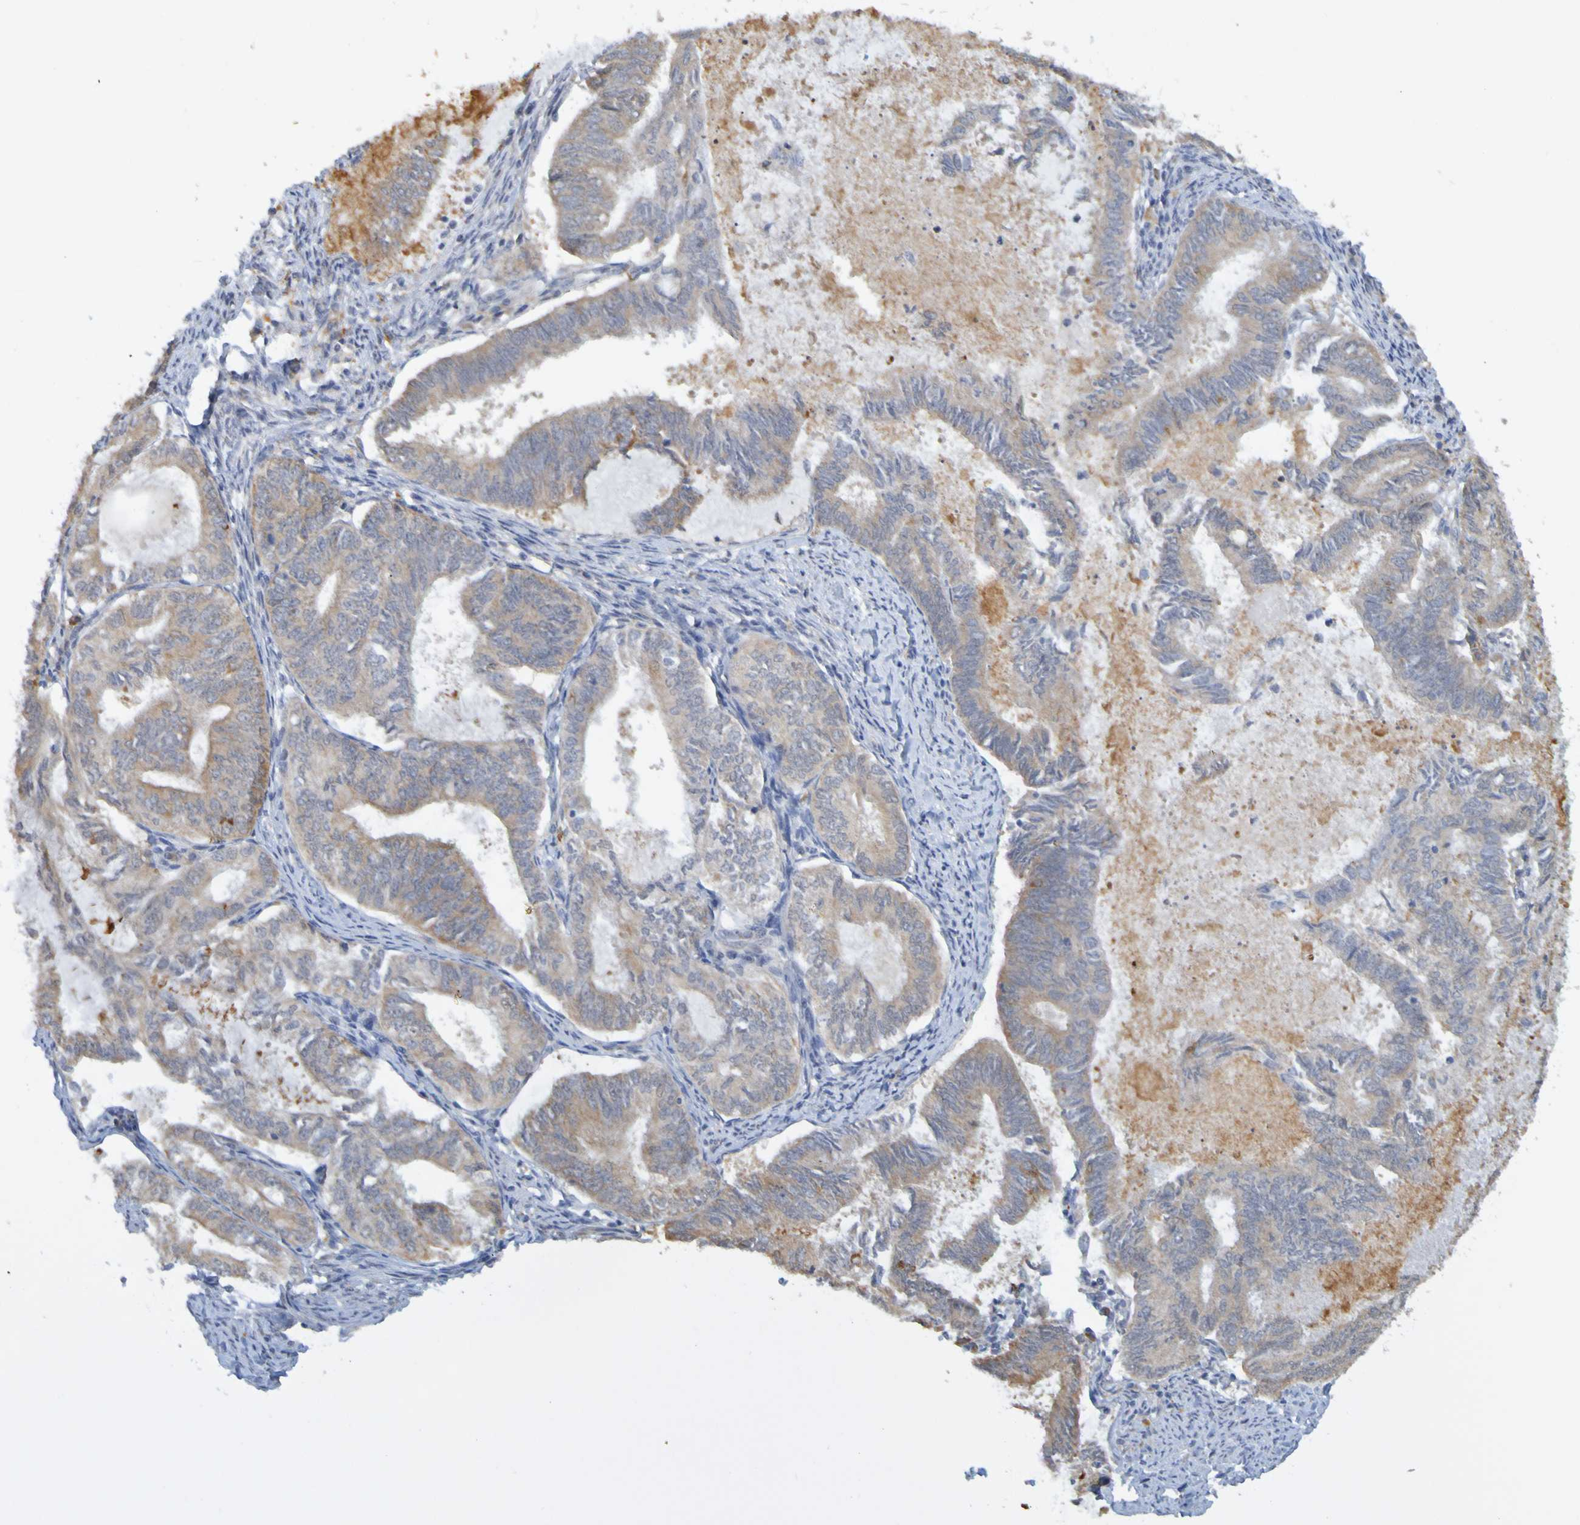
{"staining": {"intensity": "moderate", "quantity": ">75%", "location": "cytoplasmic/membranous"}, "tissue": "endometrial cancer", "cell_type": "Tumor cells", "image_type": "cancer", "snomed": [{"axis": "morphology", "description": "Adenocarcinoma, NOS"}, {"axis": "topography", "description": "Endometrium"}], "caption": "Moderate cytoplasmic/membranous positivity for a protein is identified in approximately >75% of tumor cells of endometrial cancer using immunohistochemistry (IHC).", "gene": "NAV2", "patient": {"sex": "female", "age": 86}}